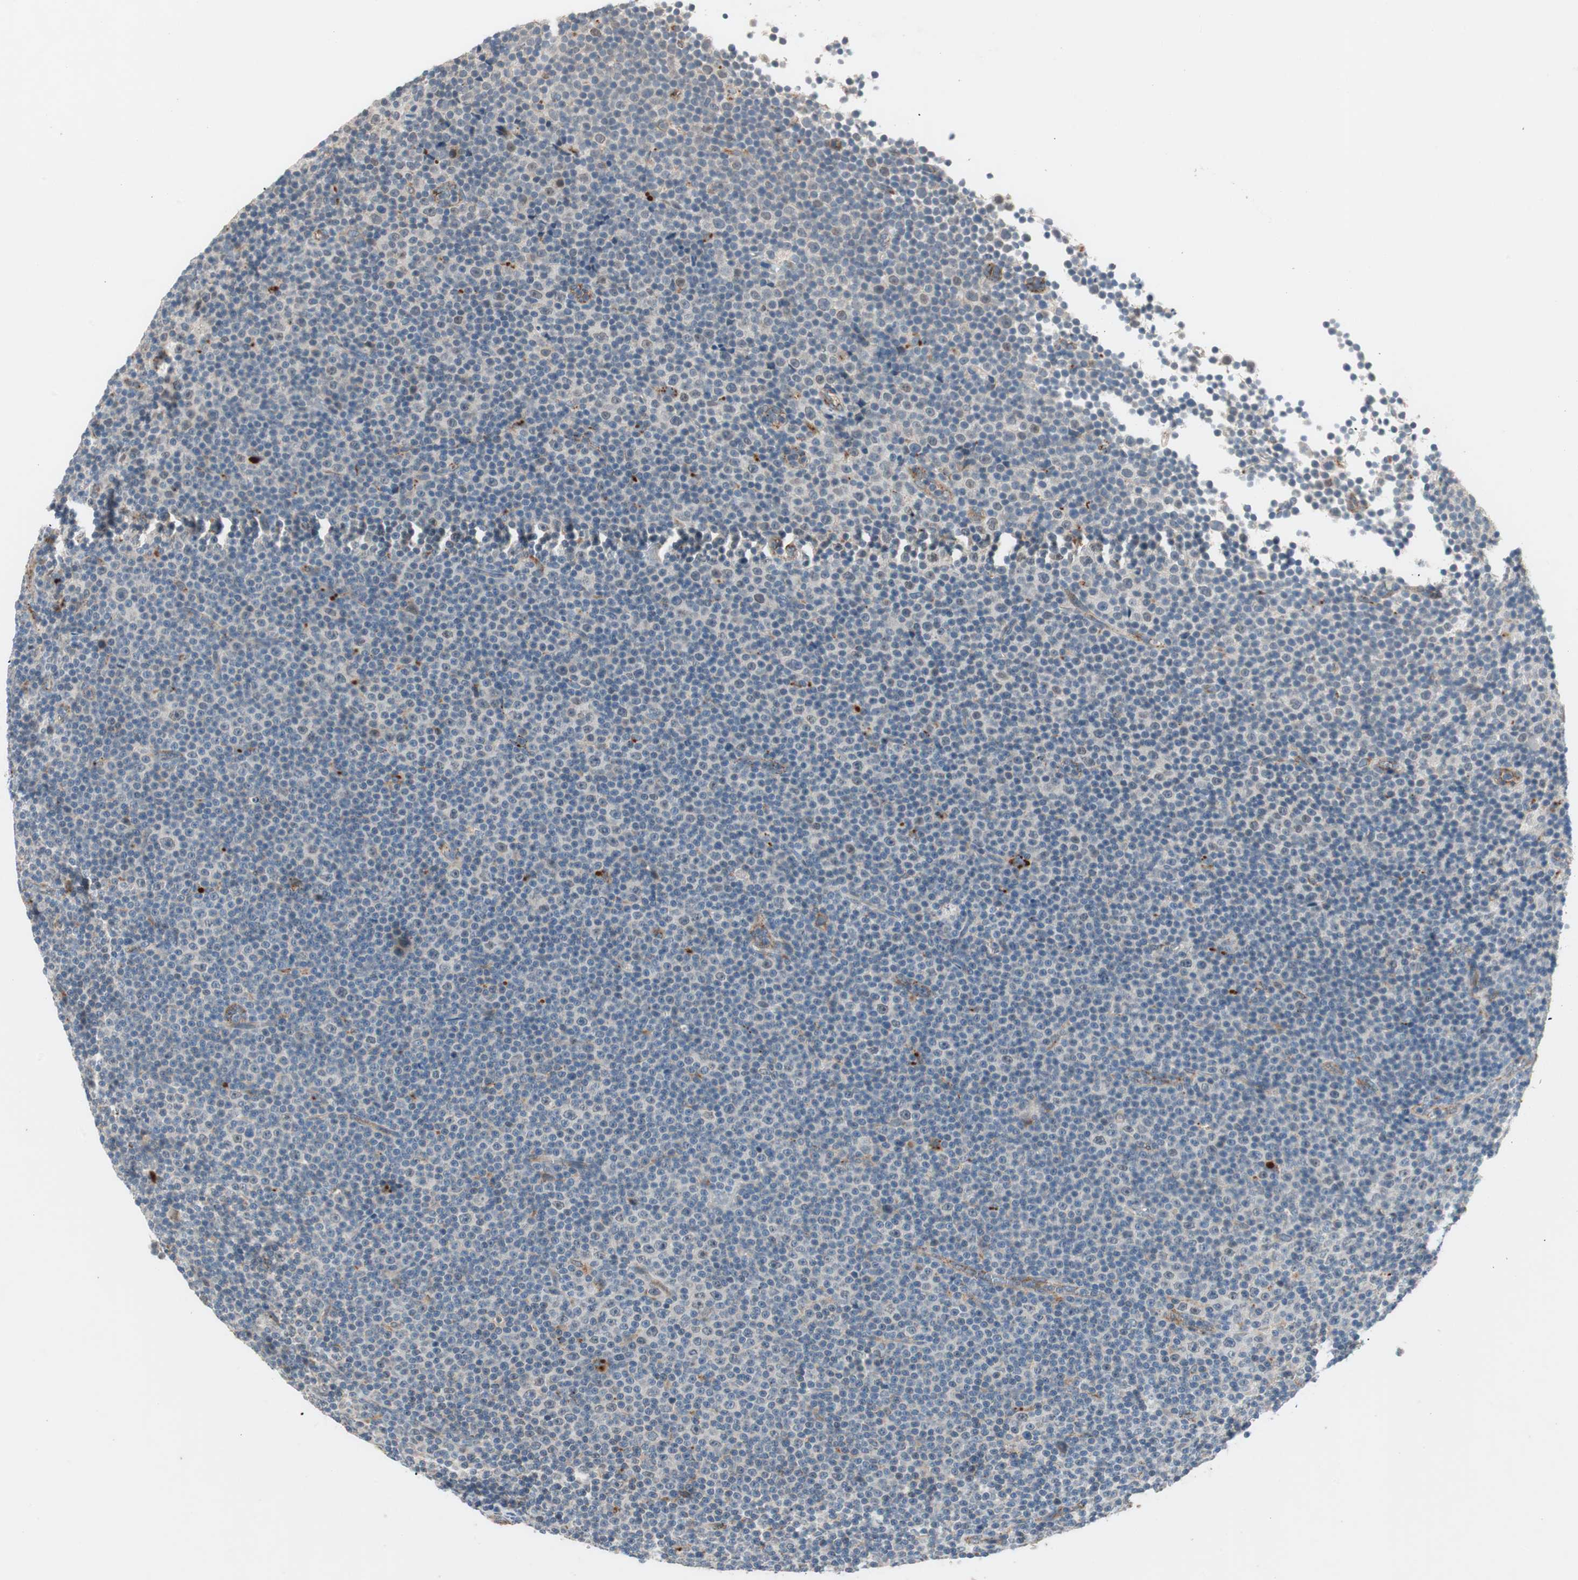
{"staining": {"intensity": "negative", "quantity": "none", "location": "none"}, "tissue": "lymphoma", "cell_type": "Tumor cells", "image_type": "cancer", "snomed": [{"axis": "morphology", "description": "Malignant lymphoma, non-Hodgkin's type, Low grade"}, {"axis": "topography", "description": "Lymph node"}], "caption": "DAB immunohistochemical staining of lymphoma demonstrates no significant expression in tumor cells.", "gene": "FGFR4", "patient": {"sex": "female", "age": 67}}